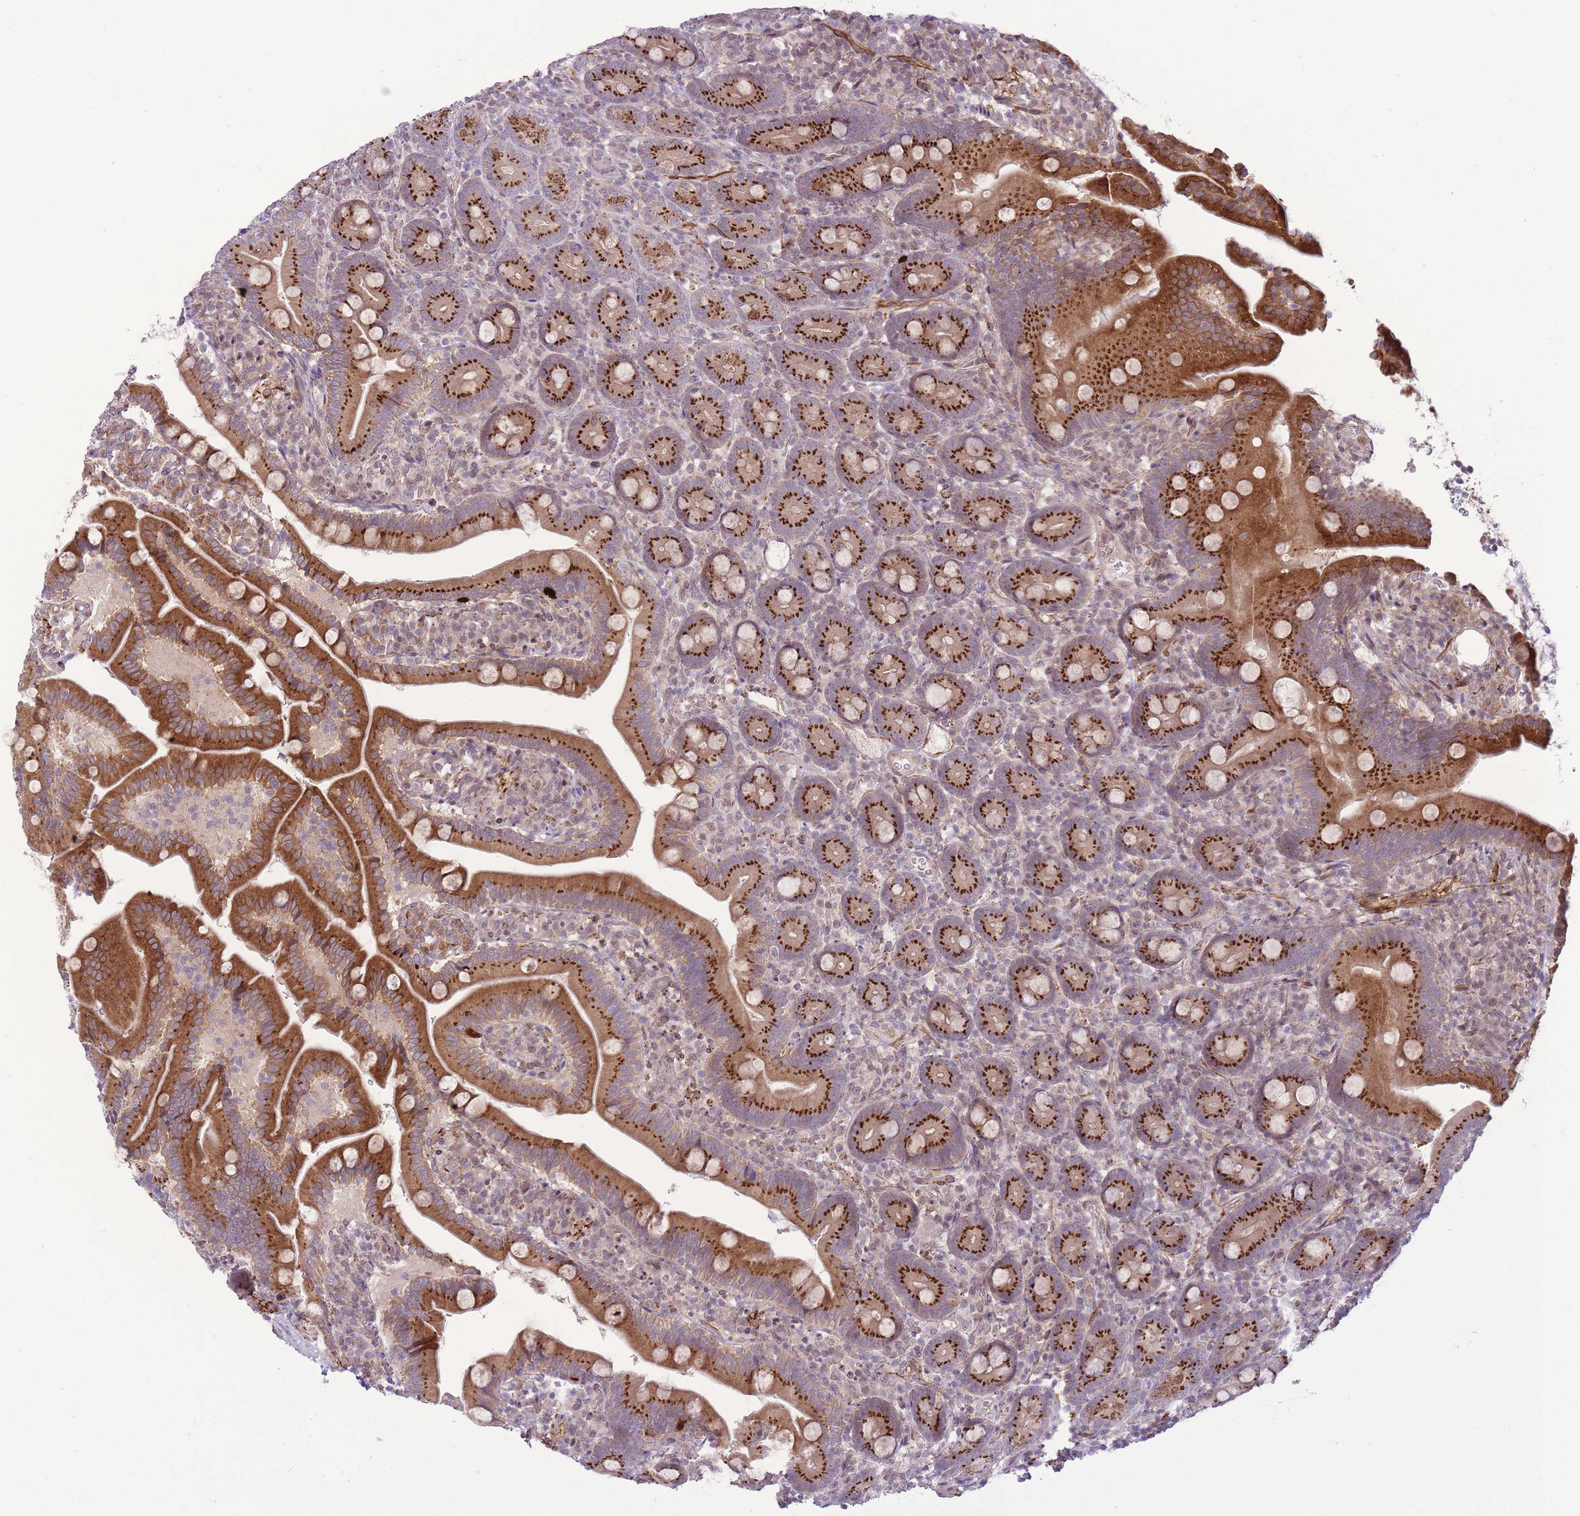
{"staining": {"intensity": "strong", "quantity": ">75%", "location": "cytoplasmic/membranous"}, "tissue": "duodenum", "cell_type": "Glandular cells", "image_type": "normal", "snomed": [{"axis": "morphology", "description": "Normal tissue, NOS"}, {"axis": "topography", "description": "Duodenum"}], "caption": "Normal duodenum was stained to show a protein in brown. There is high levels of strong cytoplasmic/membranous expression in approximately >75% of glandular cells.", "gene": "ZBED5", "patient": {"sex": "female", "age": 67}}